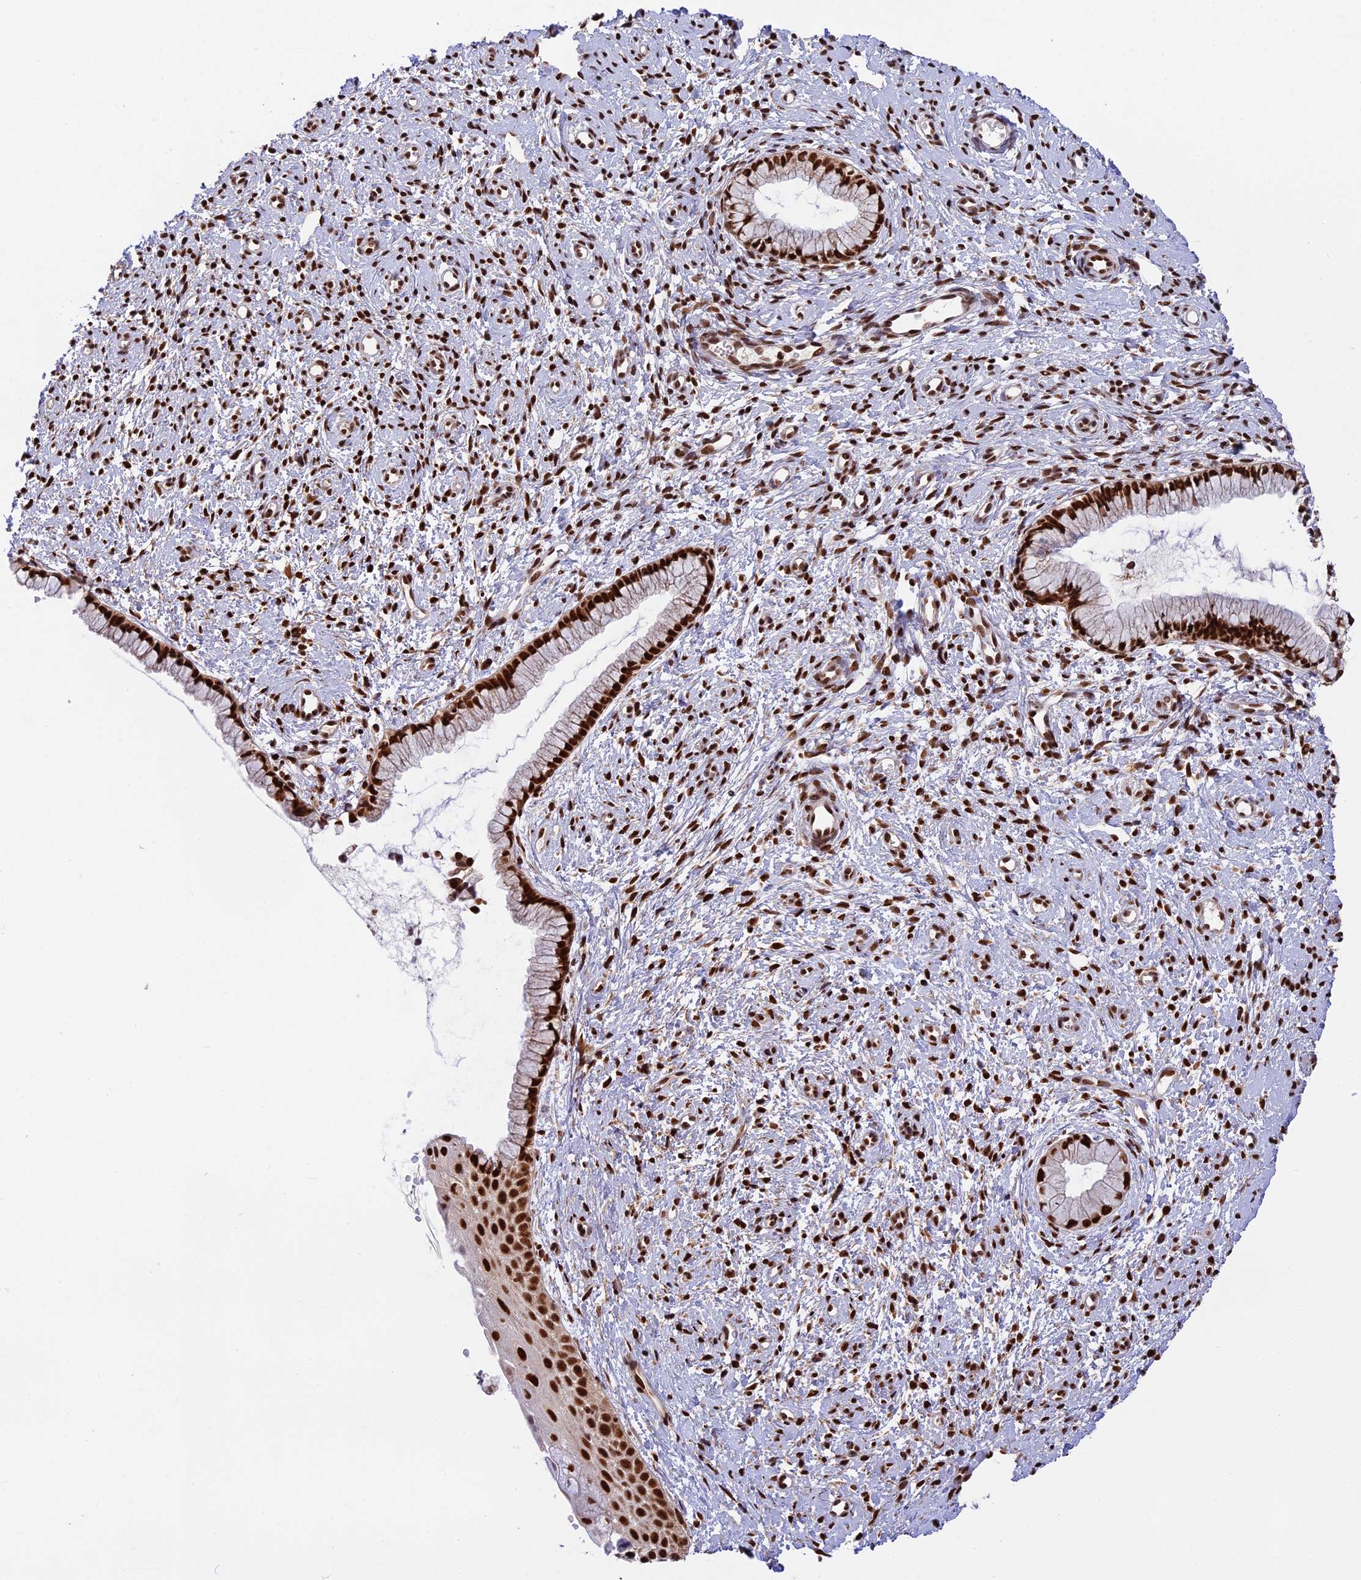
{"staining": {"intensity": "strong", "quantity": ">75%", "location": "nuclear"}, "tissue": "cervix", "cell_type": "Glandular cells", "image_type": "normal", "snomed": [{"axis": "morphology", "description": "Normal tissue, NOS"}, {"axis": "topography", "description": "Cervix"}], "caption": "Glandular cells show strong nuclear staining in approximately >75% of cells in normal cervix. (Brightfield microscopy of DAB IHC at high magnification).", "gene": "RAMACL", "patient": {"sex": "female", "age": 57}}